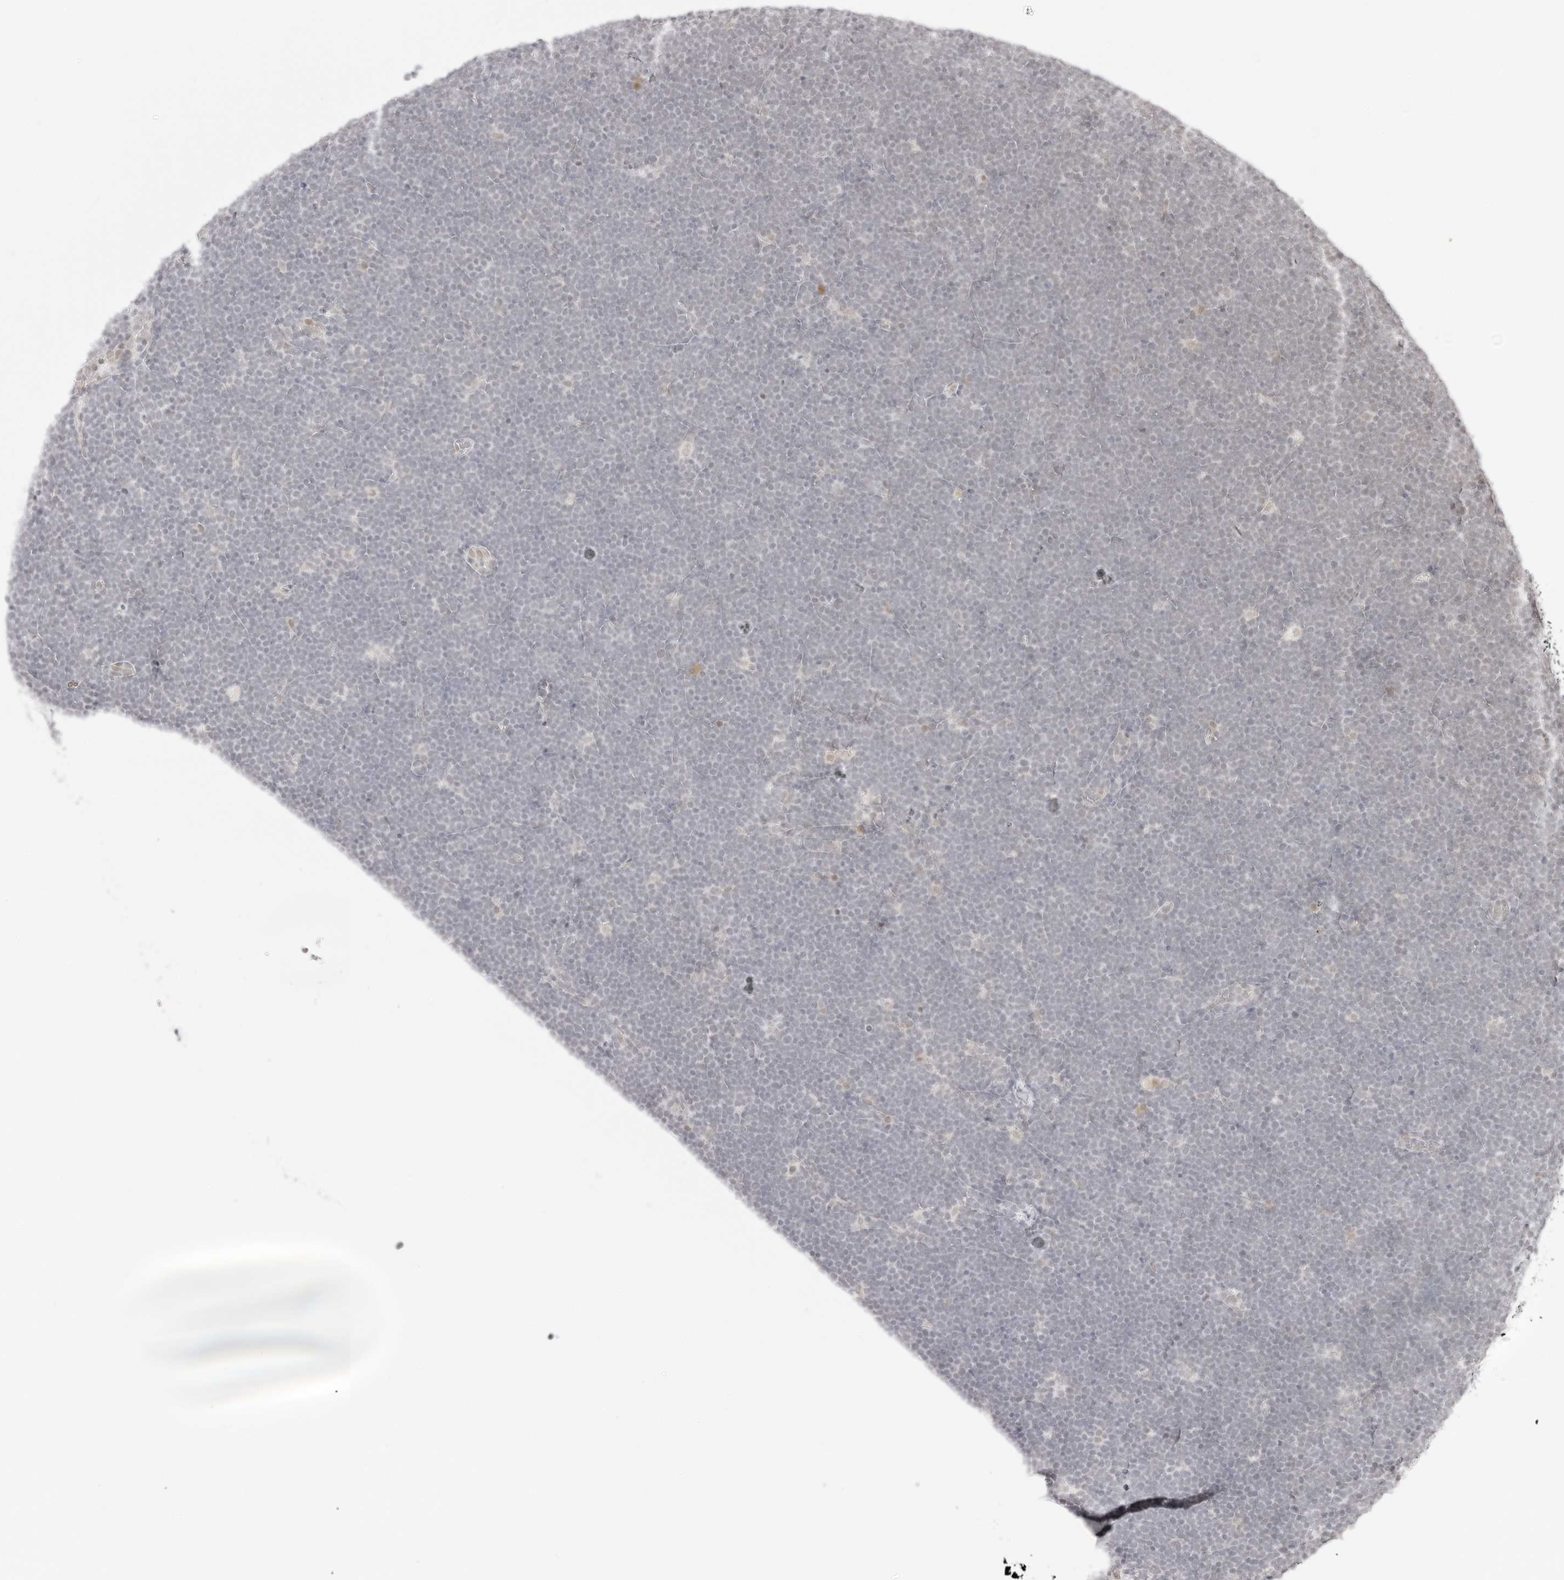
{"staining": {"intensity": "negative", "quantity": "none", "location": "none"}, "tissue": "lymphoma", "cell_type": "Tumor cells", "image_type": "cancer", "snomed": [{"axis": "morphology", "description": "Malignant lymphoma, non-Hodgkin's type, High grade"}, {"axis": "topography", "description": "Lymph node"}], "caption": "High magnification brightfield microscopy of high-grade malignant lymphoma, non-Hodgkin's type stained with DAB (3,3'-diaminobenzidine) (brown) and counterstained with hematoxylin (blue): tumor cells show no significant expression. Brightfield microscopy of IHC stained with DAB (3,3'-diaminobenzidine) (brown) and hematoxylin (blue), captured at high magnification.", "gene": "ITGA6", "patient": {"sex": "male", "age": 13}}